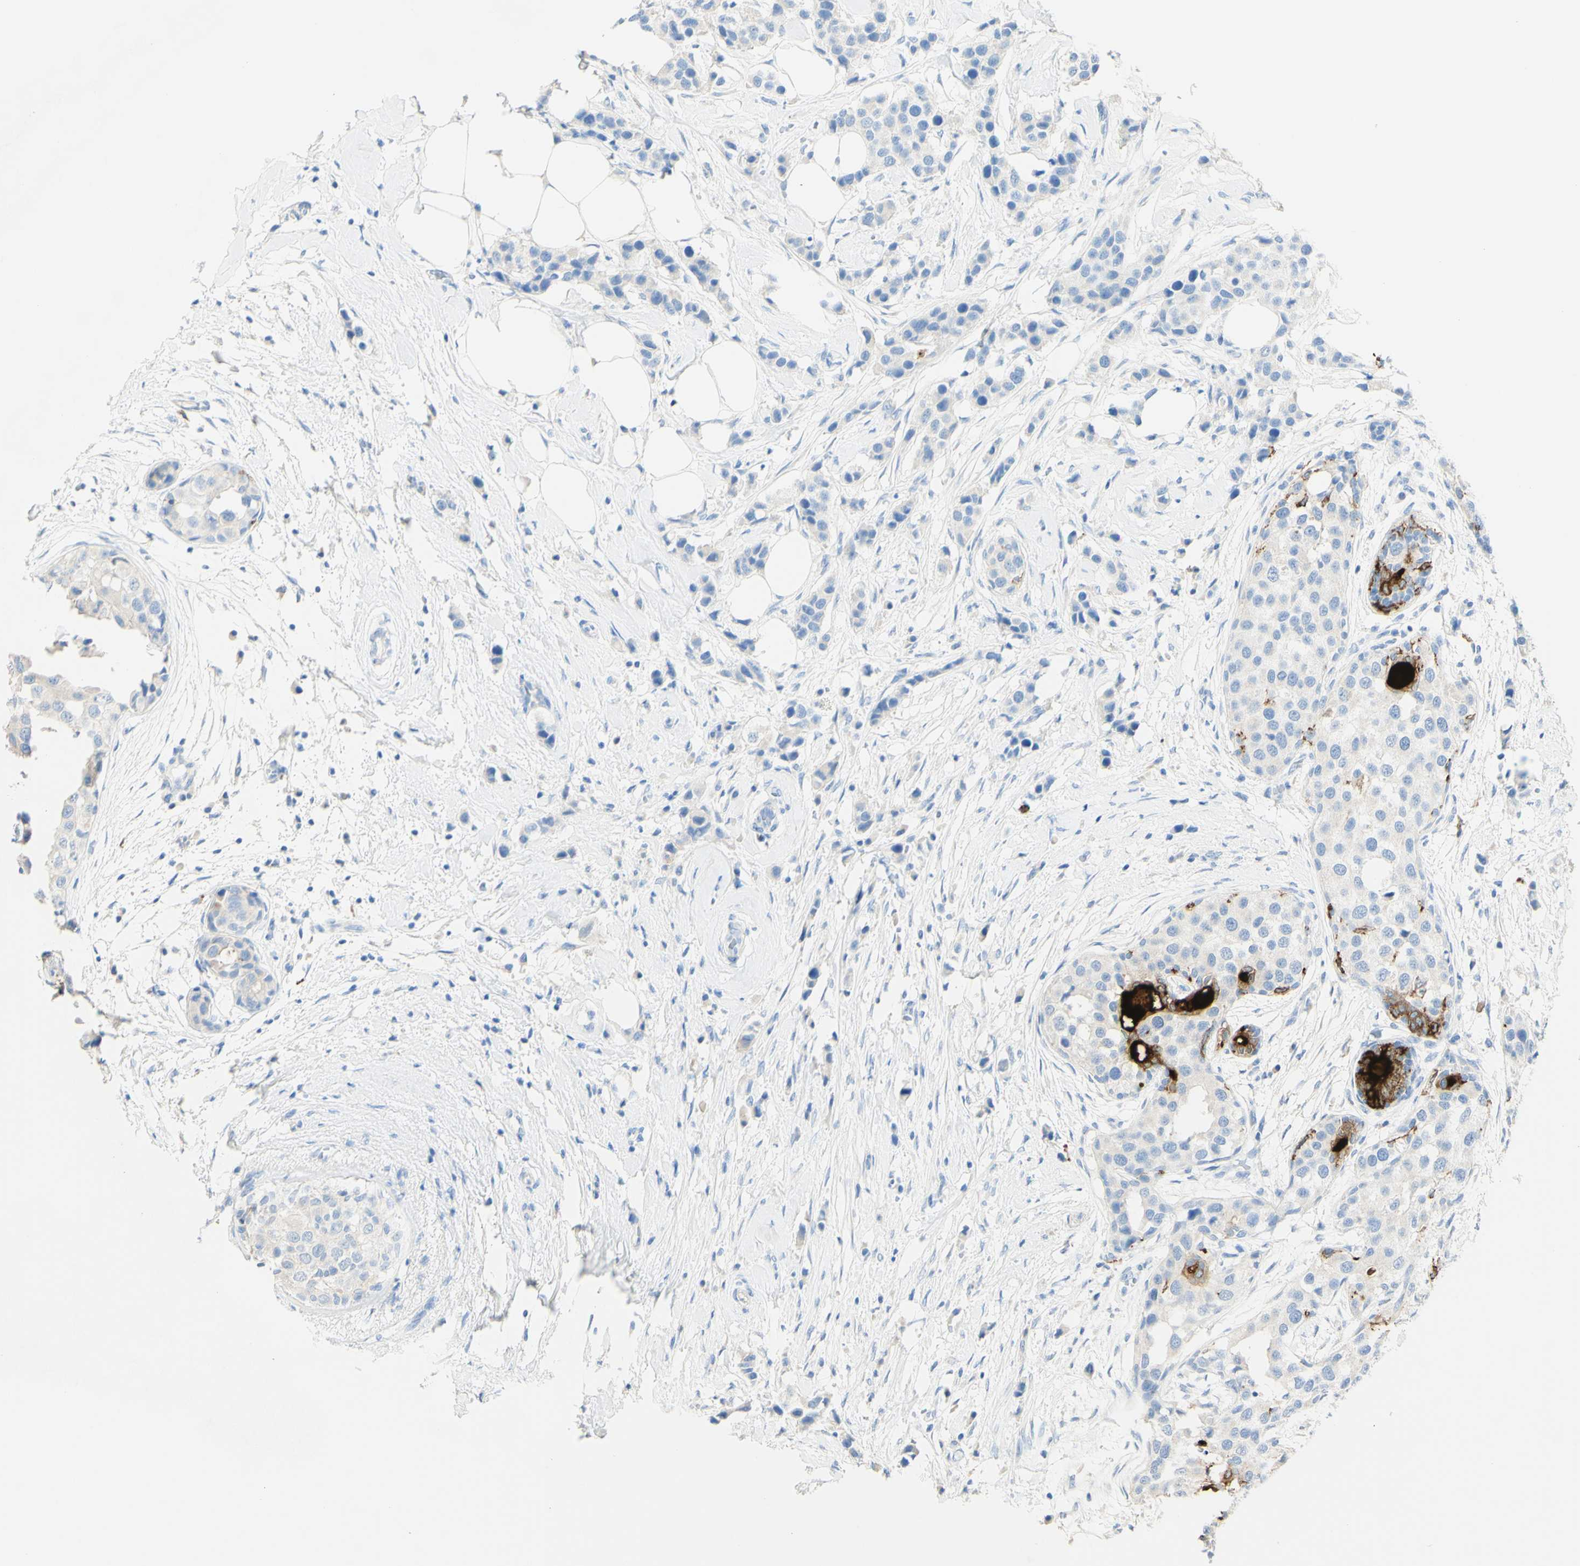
{"staining": {"intensity": "negative", "quantity": "none", "location": "none"}, "tissue": "breast cancer", "cell_type": "Tumor cells", "image_type": "cancer", "snomed": [{"axis": "morphology", "description": "Normal tissue, NOS"}, {"axis": "morphology", "description": "Duct carcinoma"}, {"axis": "topography", "description": "Breast"}], "caption": "This is an immunohistochemistry micrograph of human breast invasive ductal carcinoma. There is no staining in tumor cells.", "gene": "PIGR", "patient": {"sex": "female", "age": 50}}